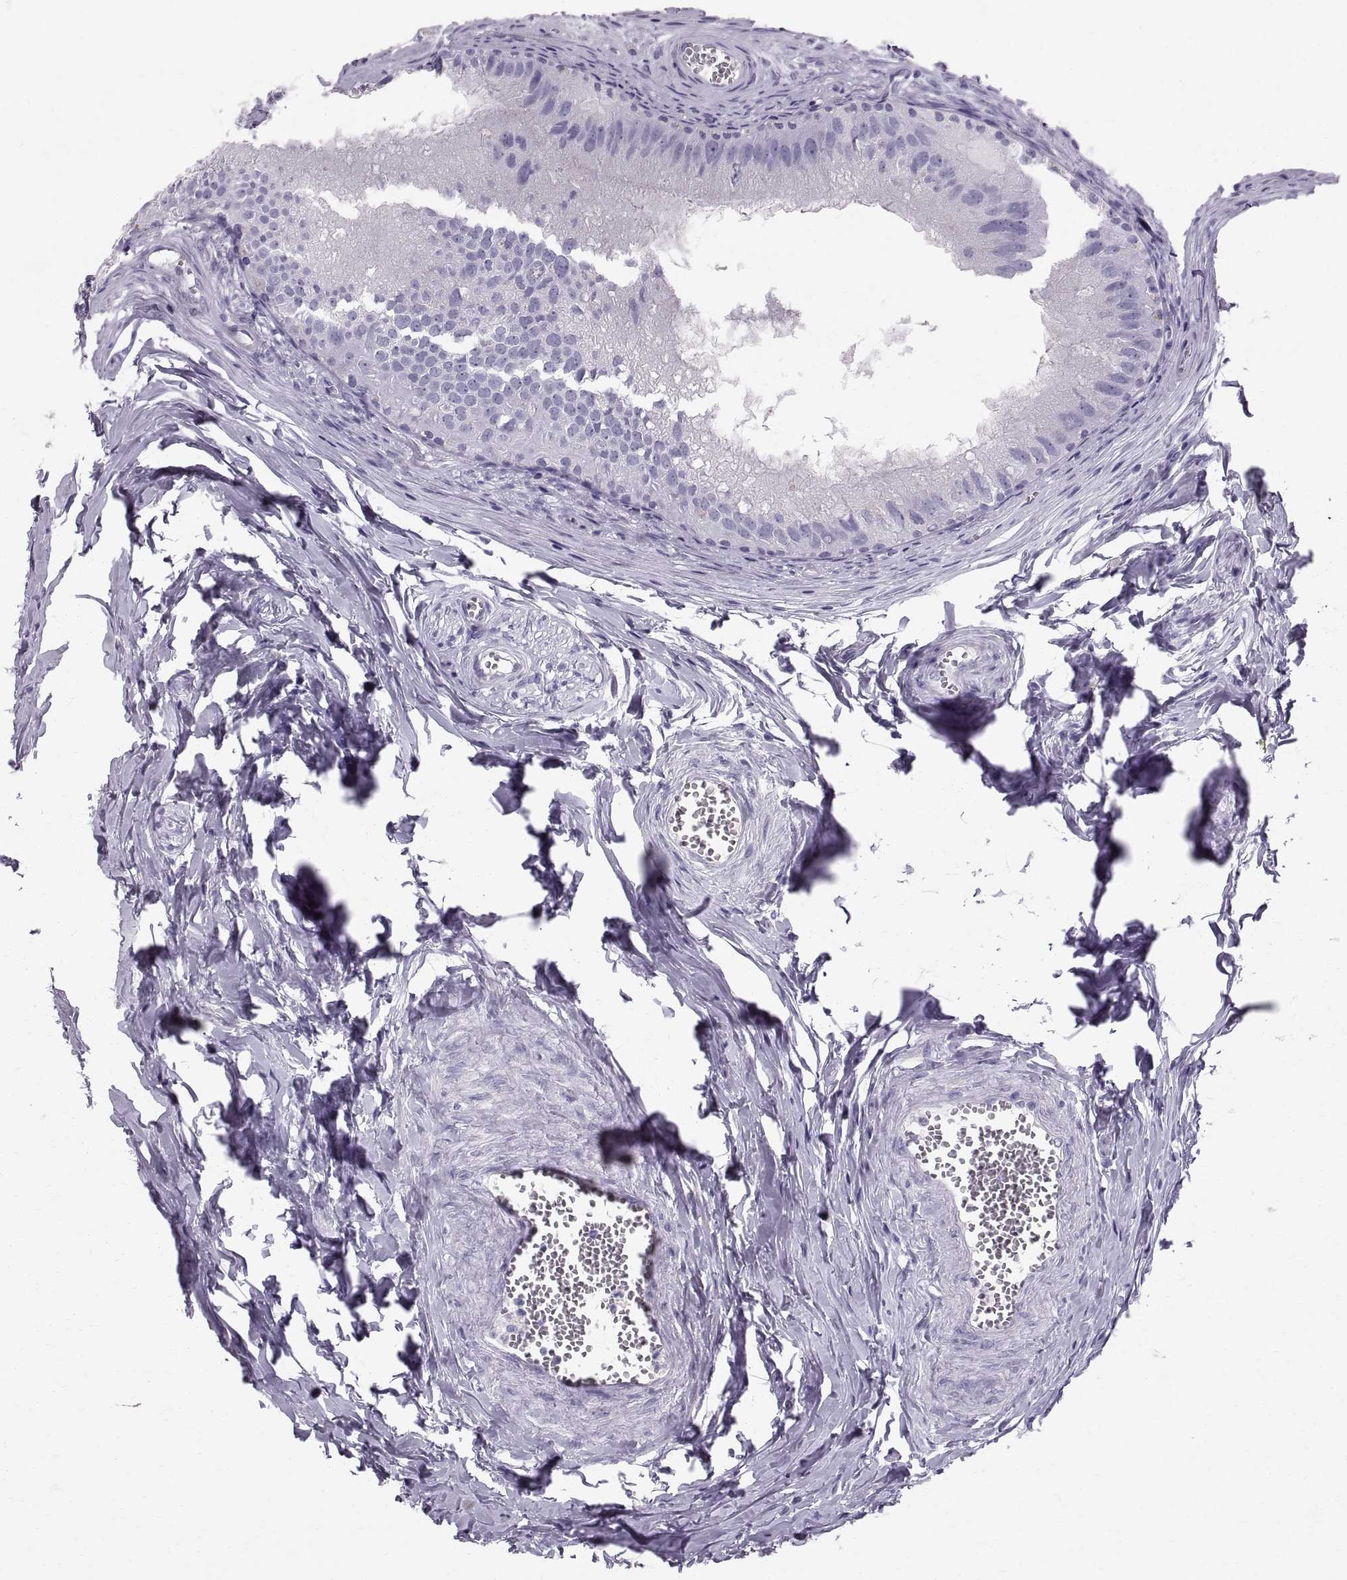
{"staining": {"intensity": "negative", "quantity": "none", "location": "none"}, "tissue": "epididymis", "cell_type": "Glandular cells", "image_type": "normal", "snomed": [{"axis": "morphology", "description": "Normal tissue, NOS"}, {"axis": "topography", "description": "Epididymis"}], "caption": "This is an immunohistochemistry image of benign epididymis. There is no staining in glandular cells.", "gene": "SLC22A6", "patient": {"sex": "male", "age": 45}}